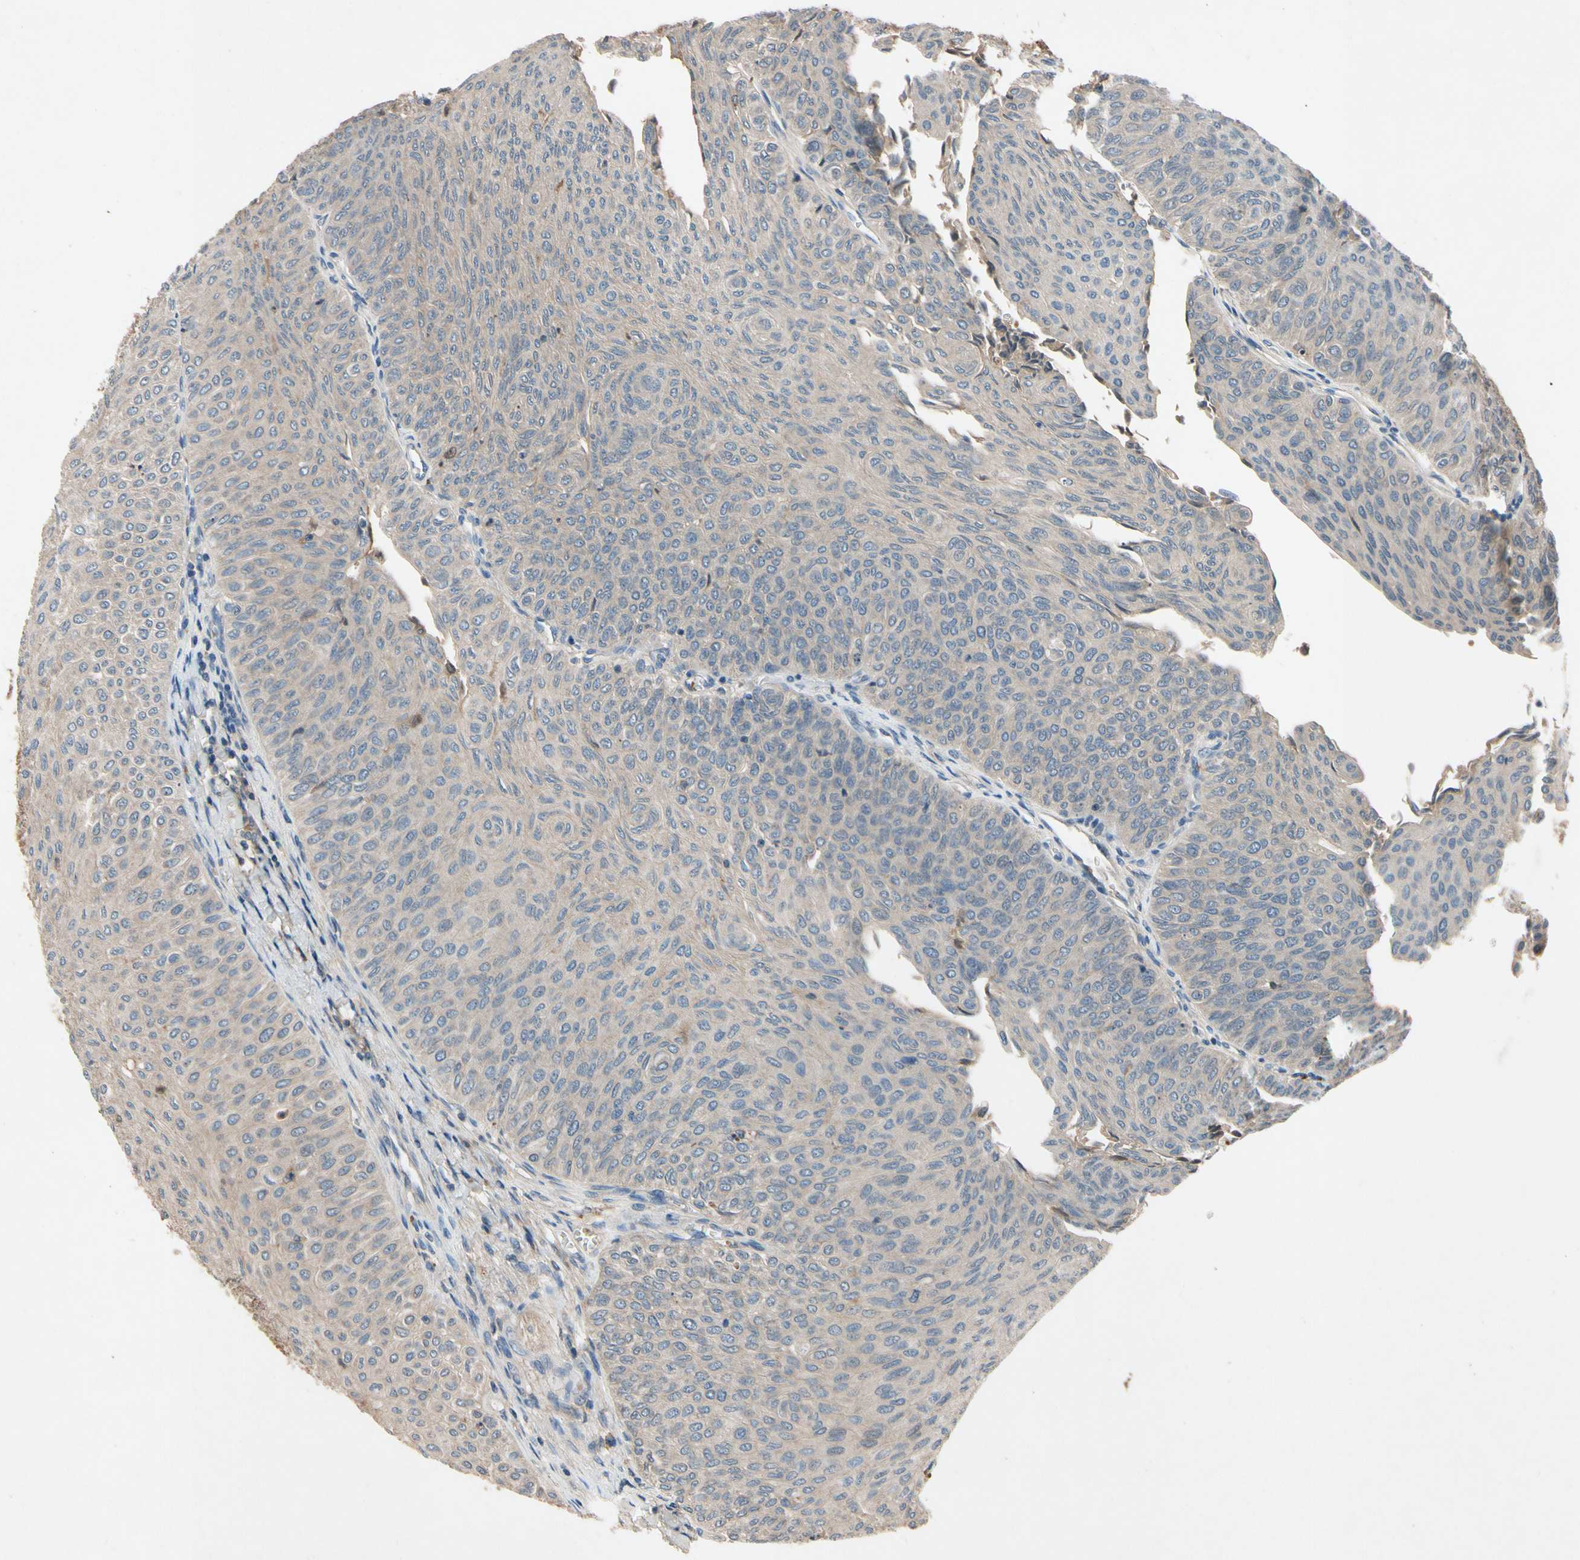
{"staining": {"intensity": "weak", "quantity": "25%-75%", "location": "cytoplasmic/membranous"}, "tissue": "urothelial cancer", "cell_type": "Tumor cells", "image_type": "cancer", "snomed": [{"axis": "morphology", "description": "Urothelial carcinoma, Low grade"}, {"axis": "topography", "description": "Urinary bladder"}], "caption": "Immunohistochemistry (IHC) image of neoplastic tissue: urothelial cancer stained using immunohistochemistry (IHC) displays low levels of weak protein expression localized specifically in the cytoplasmic/membranous of tumor cells, appearing as a cytoplasmic/membranous brown color.", "gene": "IL1RL1", "patient": {"sex": "male", "age": 78}}